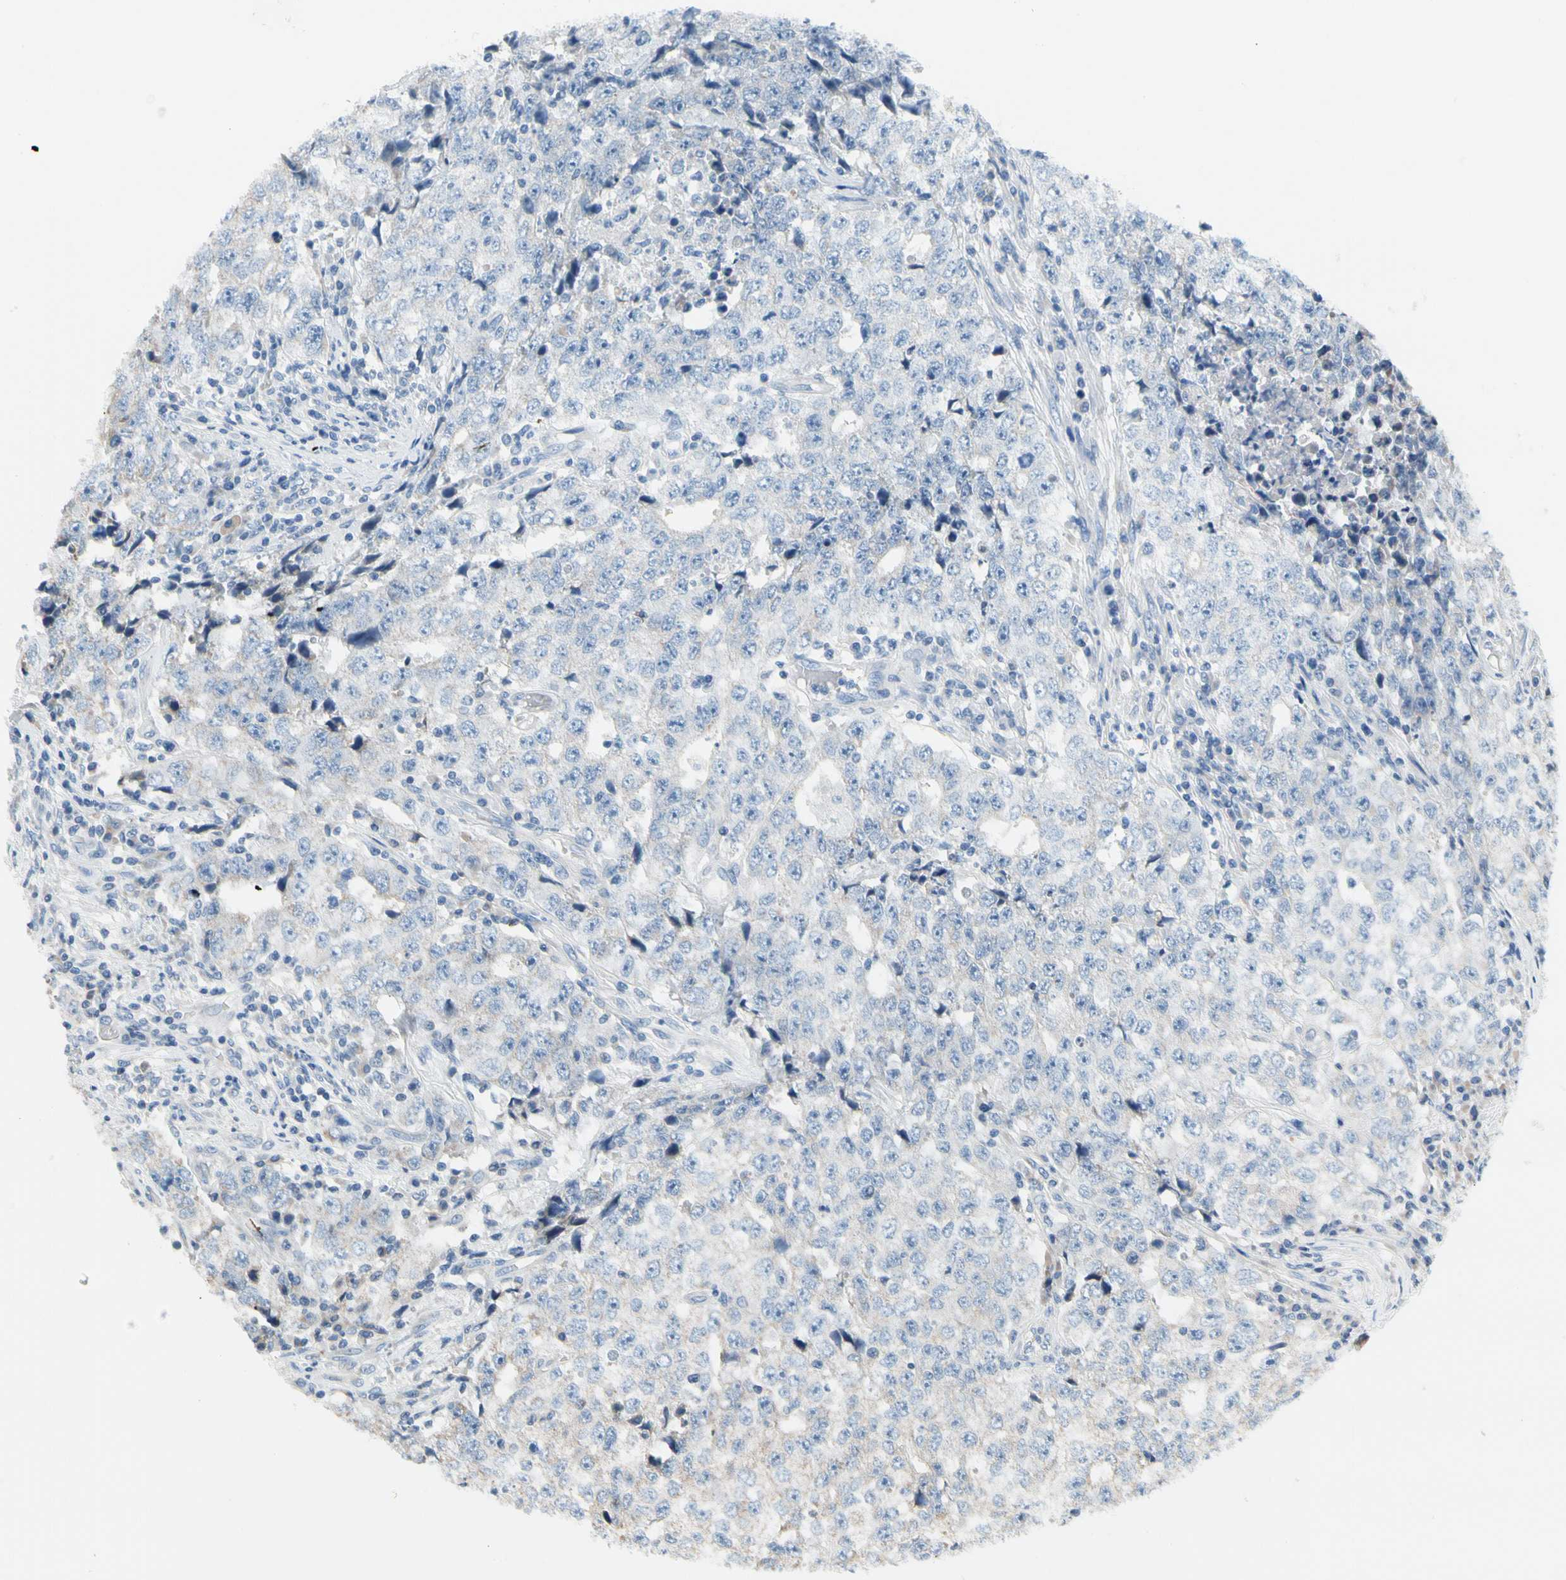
{"staining": {"intensity": "negative", "quantity": "none", "location": "none"}, "tissue": "testis cancer", "cell_type": "Tumor cells", "image_type": "cancer", "snomed": [{"axis": "morphology", "description": "Necrosis, NOS"}, {"axis": "morphology", "description": "Carcinoma, Embryonal, NOS"}, {"axis": "topography", "description": "Testis"}], "caption": "There is no significant expression in tumor cells of testis cancer (embryonal carcinoma).", "gene": "SOX30", "patient": {"sex": "male", "age": 19}}